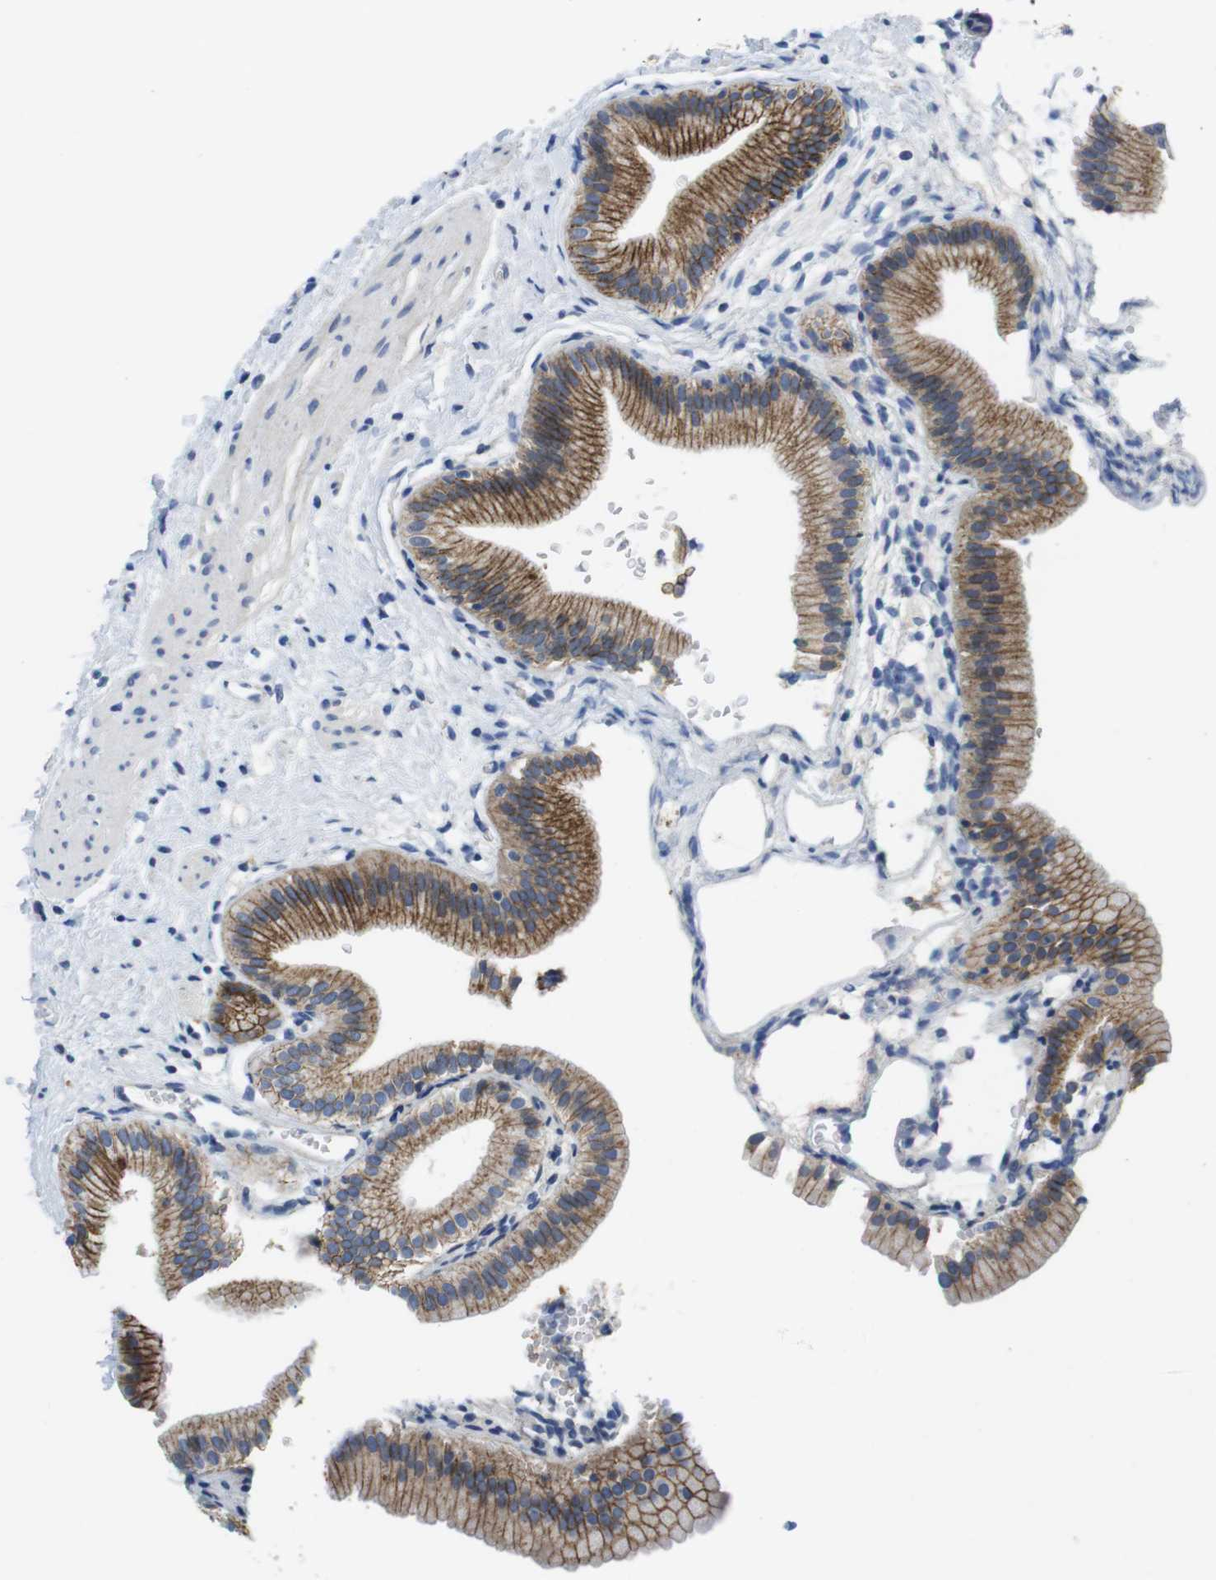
{"staining": {"intensity": "strong", "quantity": ">75%", "location": "cytoplasmic/membranous"}, "tissue": "gallbladder", "cell_type": "Glandular cells", "image_type": "normal", "snomed": [{"axis": "morphology", "description": "Normal tissue, NOS"}, {"axis": "topography", "description": "Gallbladder"}], "caption": "Protein expression analysis of unremarkable gallbladder exhibits strong cytoplasmic/membranous positivity in about >75% of glandular cells.", "gene": "SCRIB", "patient": {"sex": "male", "age": 55}}